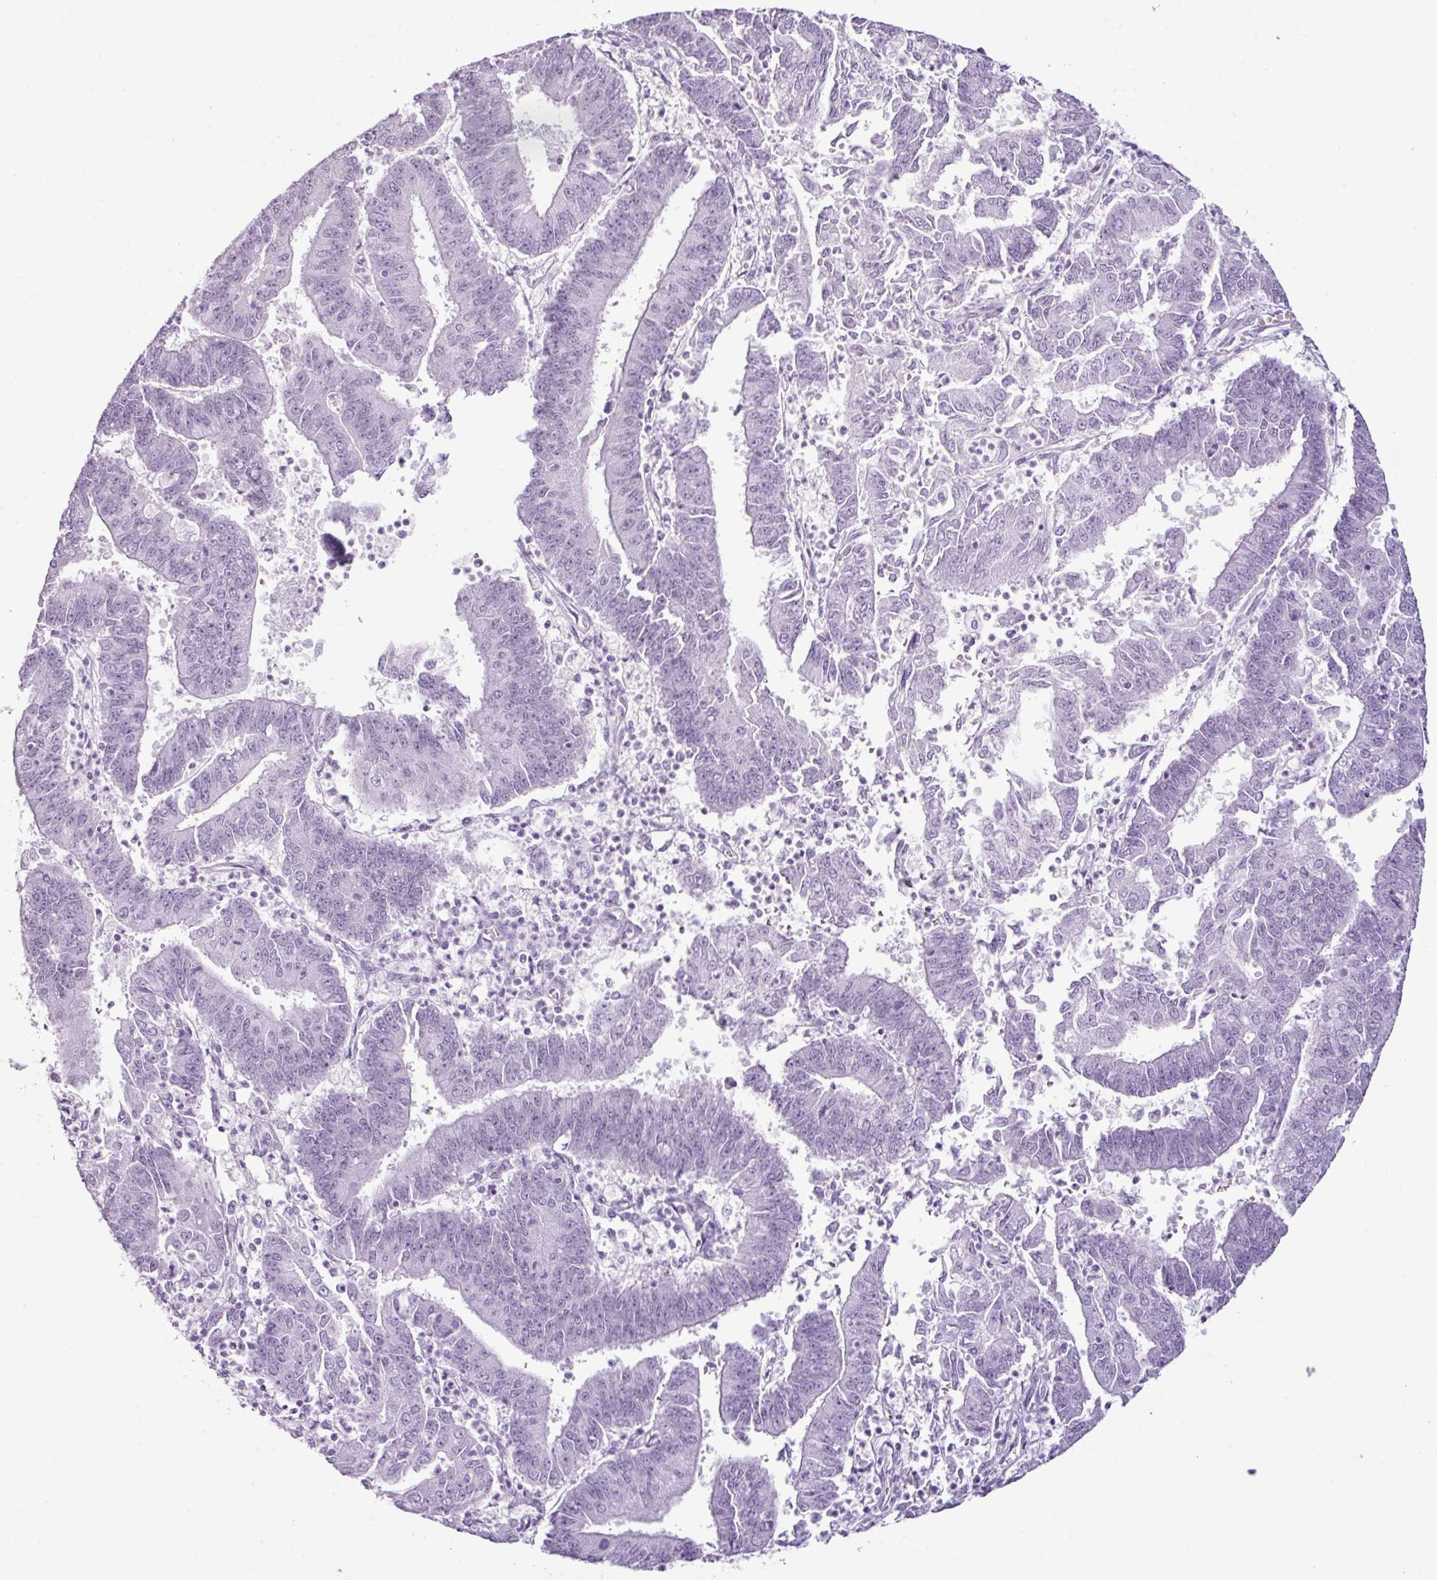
{"staining": {"intensity": "negative", "quantity": "none", "location": "none"}, "tissue": "endometrial cancer", "cell_type": "Tumor cells", "image_type": "cancer", "snomed": [{"axis": "morphology", "description": "Adenocarcinoma, NOS"}, {"axis": "topography", "description": "Endometrium"}], "caption": "DAB immunohistochemical staining of human endometrial adenocarcinoma demonstrates no significant staining in tumor cells. The staining is performed using DAB (3,3'-diaminobenzidine) brown chromogen with nuclei counter-stained in using hematoxylin.", "gene": "SCT", "patient": {"sex": "female", "age": 73}}